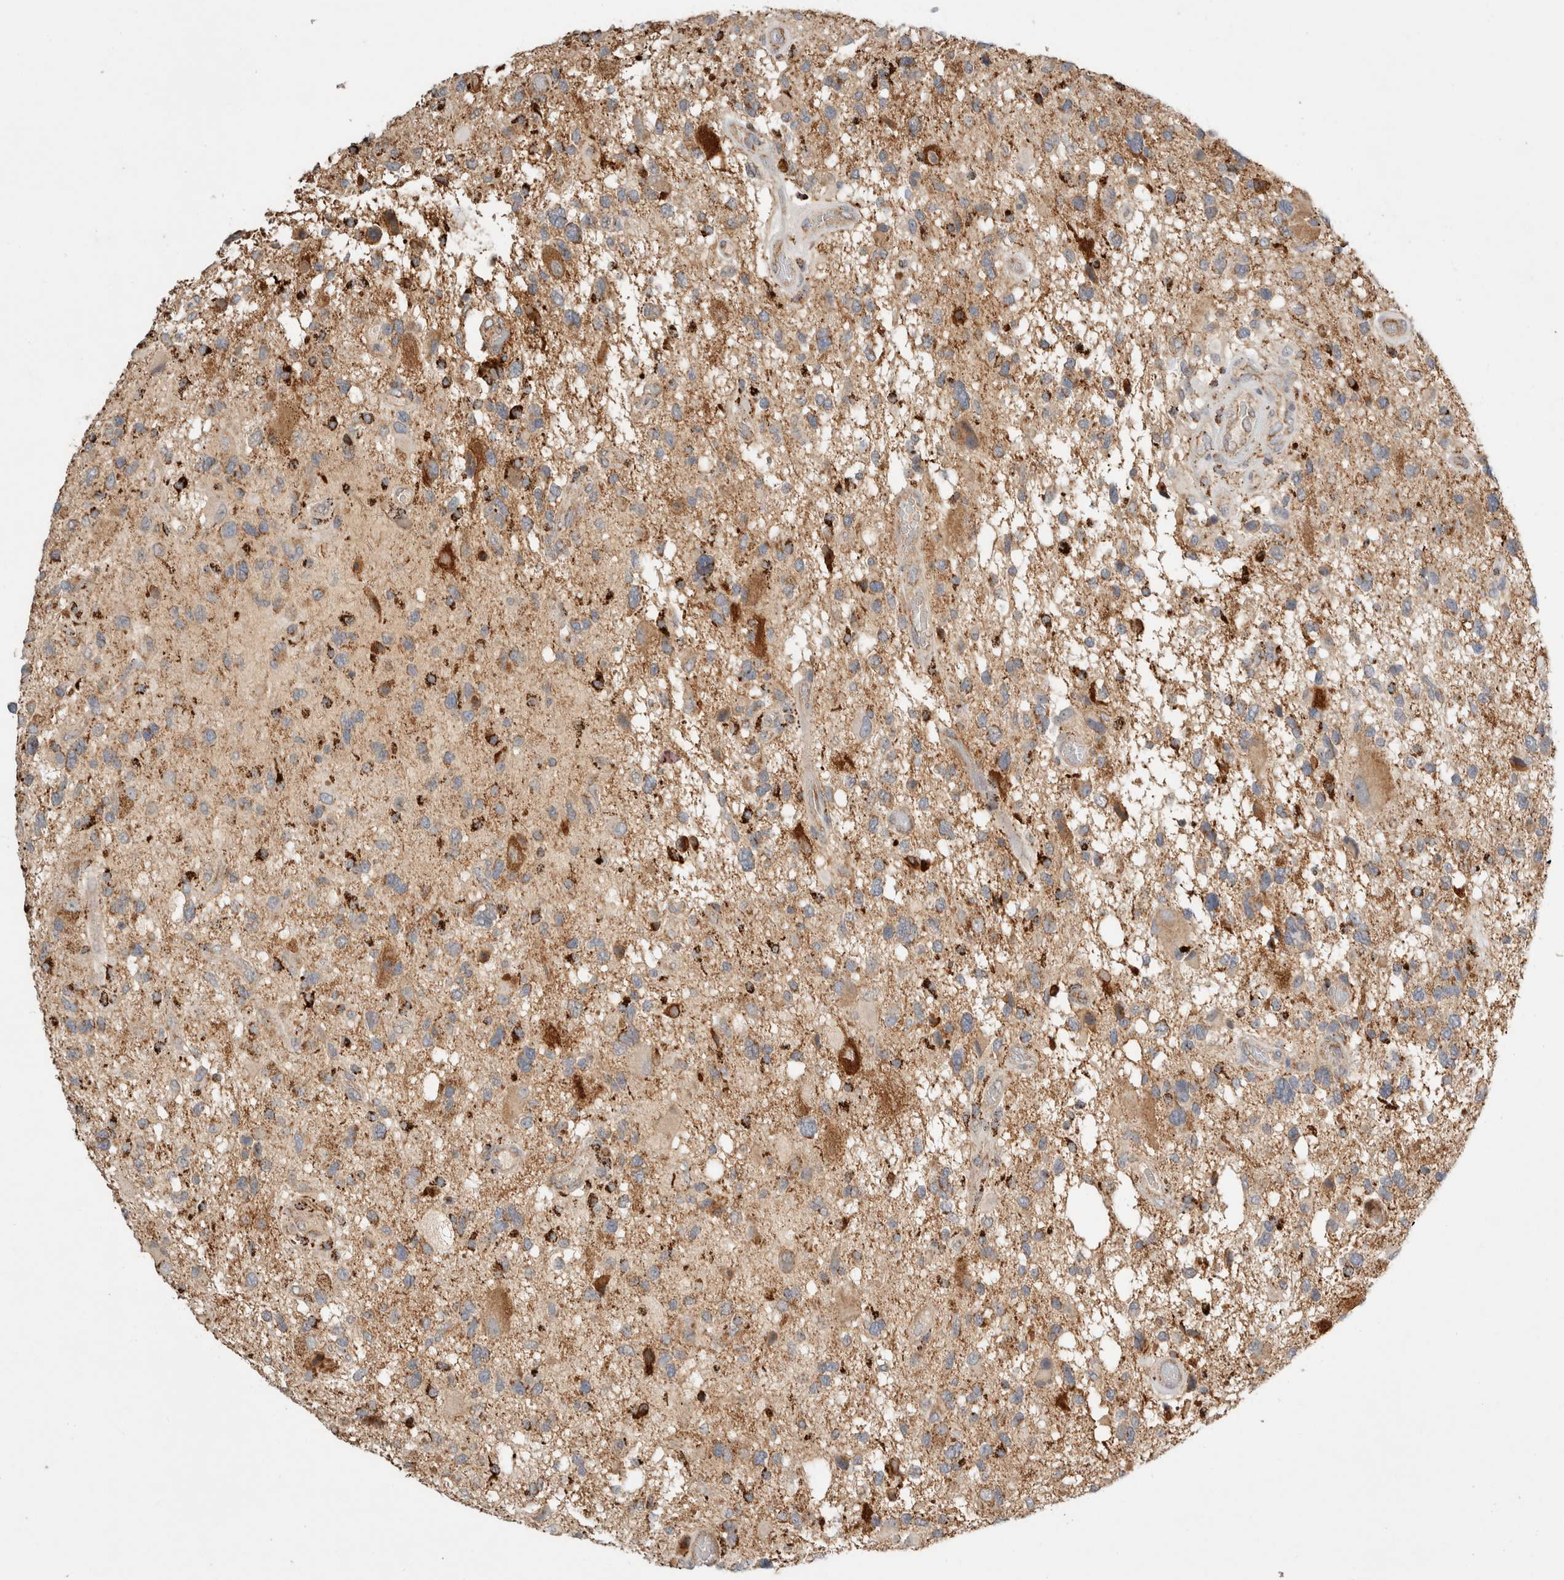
{"staining": {"intensity": "moderate", "quantity": ">75%", "location": "cytoplasmic/membranous"}, "tissue": "glioma", "cell_type": "Tumor cells", "image_type": "cancer", "snomed": [{"axis": "morphology", "description": "Glioma, malignant, High grade"}, {"axis": "topography", "description": "Brain"}], "caption": "DAB immunohistochemical staining of human glioma reveals moderate cytoplasmic/membranous protein staining in approximately >75% of tumor cells.", "gene": "HROB", "patient": {"sex": "male", "age": 33}}